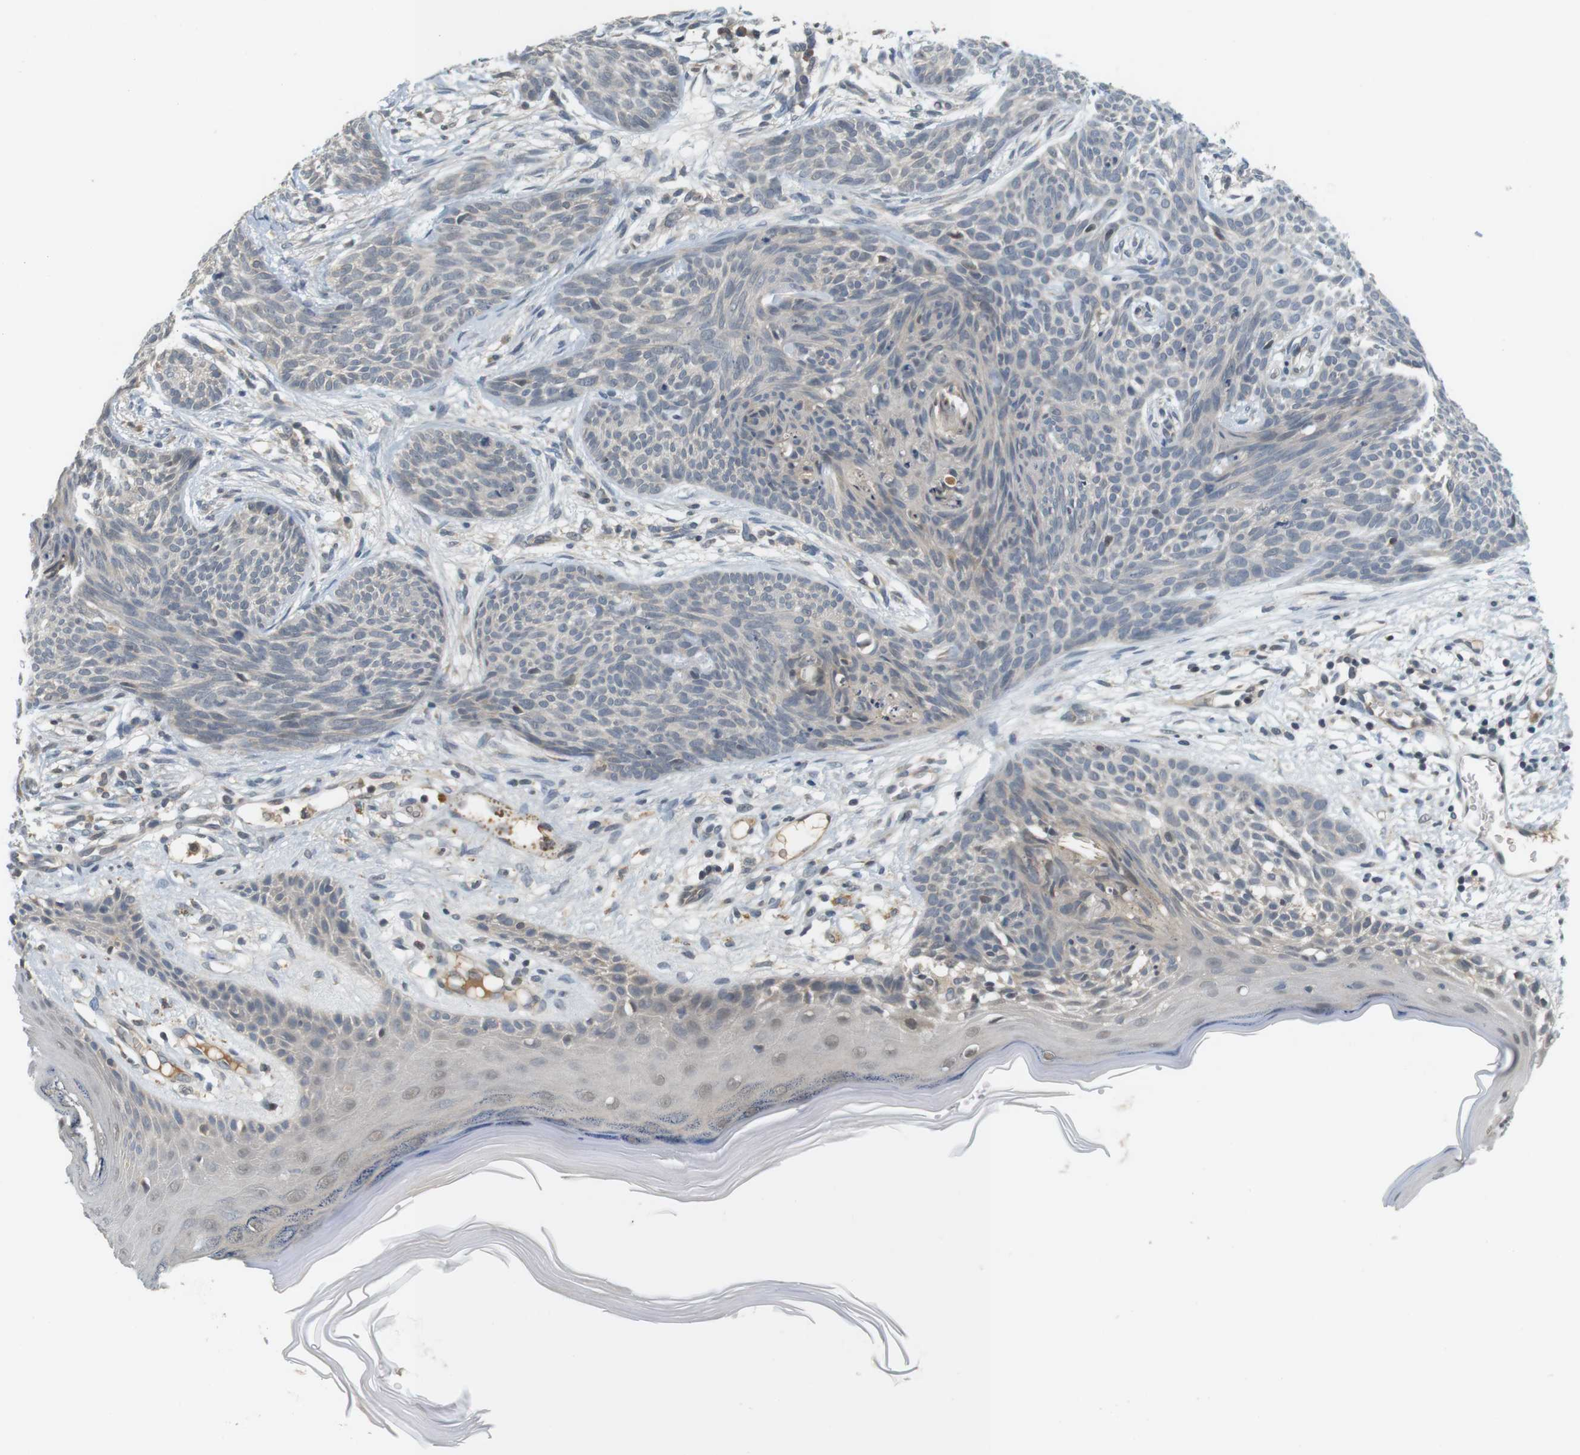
{"staining": {"intensity": "negative", "quantity": "none", "location": "none"}, "tissue": "skin cancer", "cell_type": "Tumor cells", "image_type": "cancer", "snomed": [{"axis": "morphology", "description": "Basal cell carcinoma"}, {"axis": "topography", "description": "Skin"}], "caption": "Immunohistochemical staining of skin cancer exhibits no significant positivity in tumor cells.", "gene": "WNT7A", "patient": {"sex": "female", "age": 59}}